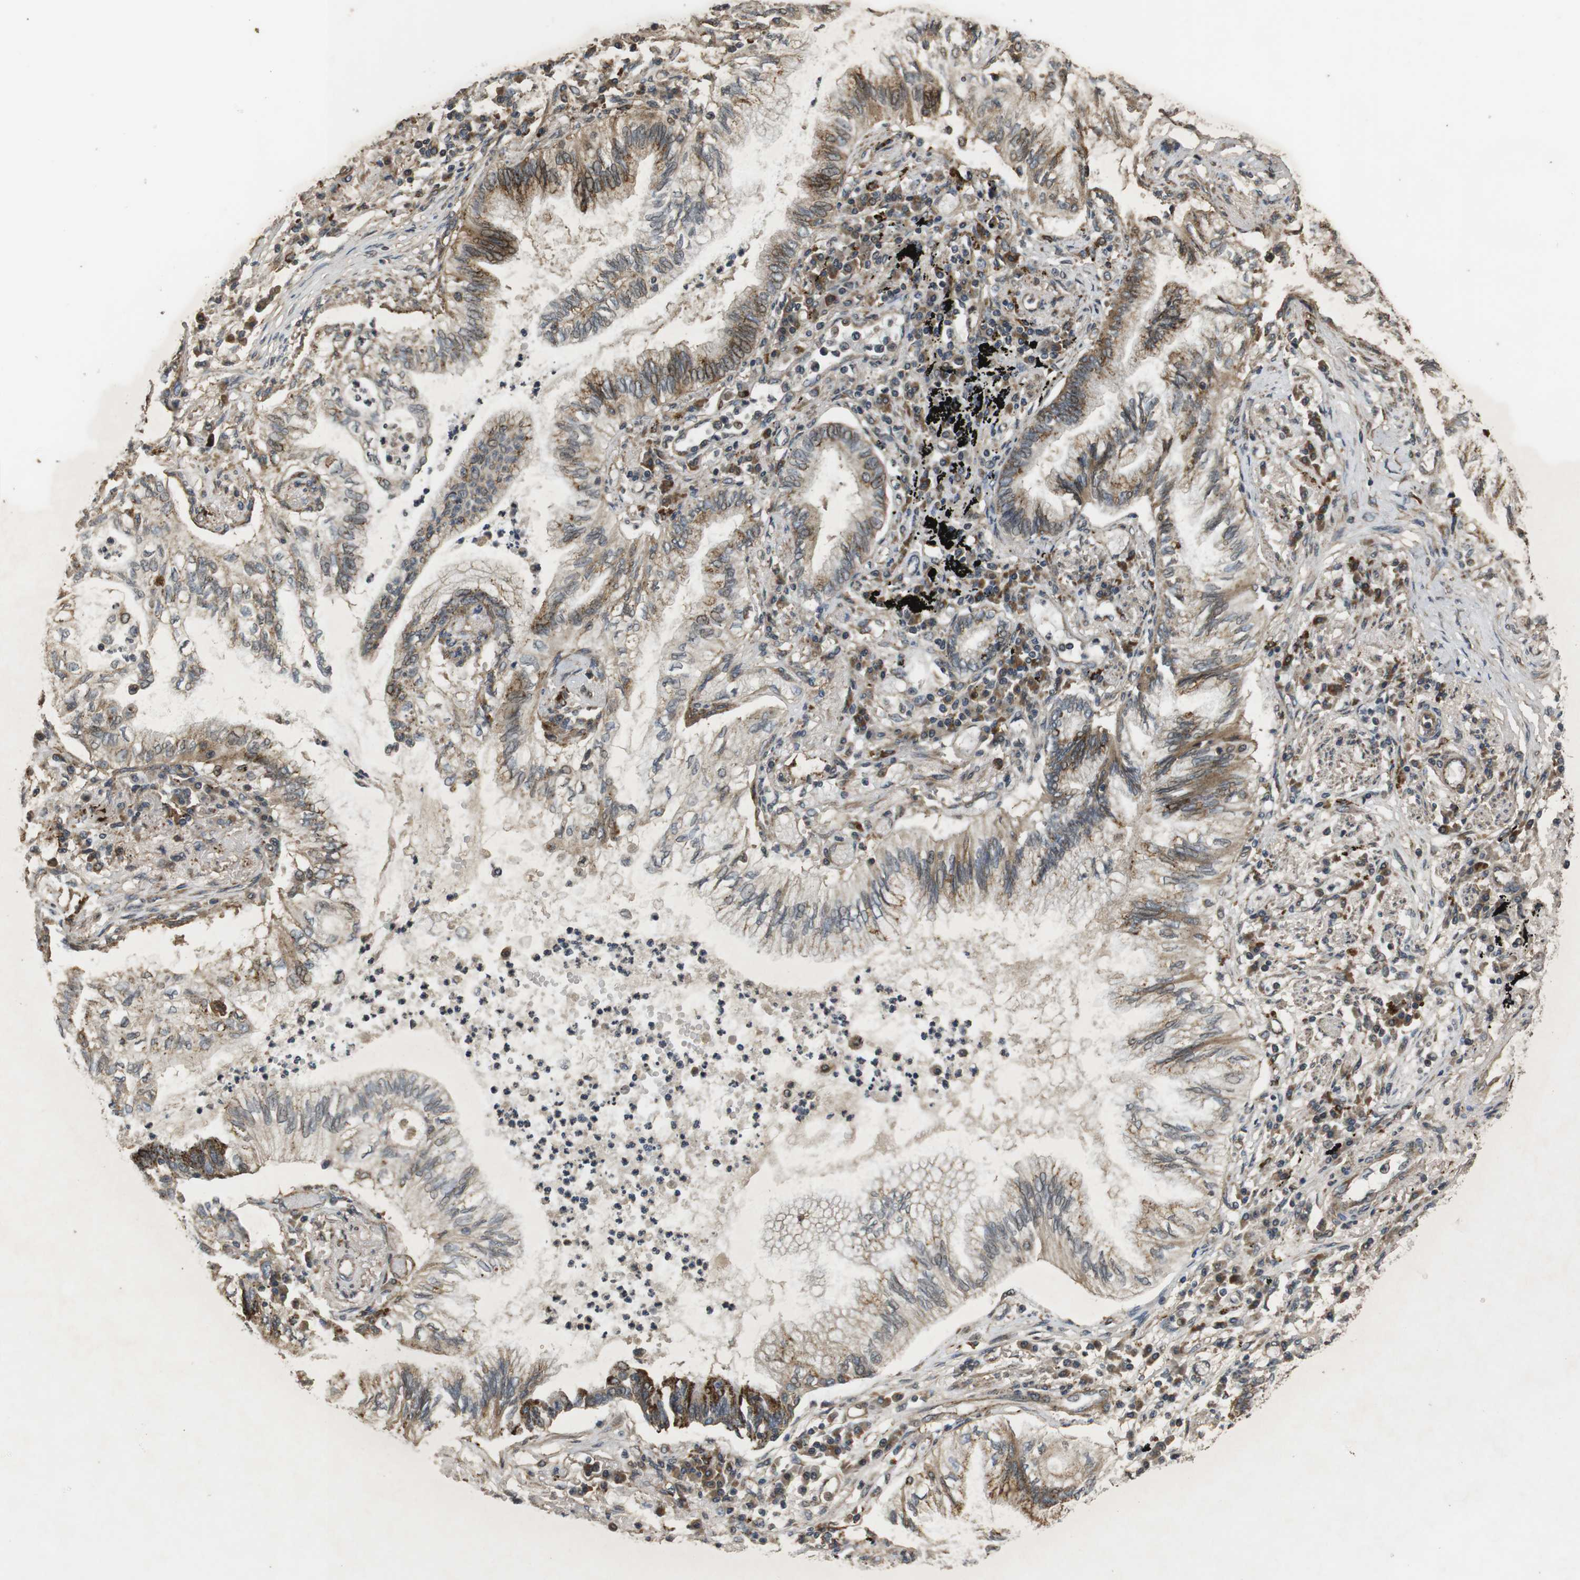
{"staining": {"intensity": "moderate", "quantity": ">75%", "location": "cytoplasmic/membranous"}, "tissue": "lung cancer", "cell_type": "Tumor cells", "image_type": "cancer", "snomed": [{"axis": "morphology", "description": "Normal tissue, NOS"}, {"axis": "morphology", "description": "Adenocarcinoma, NOS"}, {"axis": "topography", "description": "Bronchus"}, {"axis": "topography", "description": "Lung"}], "caption": "Protein expression analysis of lung cancer (adenocarcinoma) reveals moderate cytoplasmic/membranous staining in about >75% of tumor cells.", "gene": "FZD10", "patient": {"sex": "female", "age": 70}}